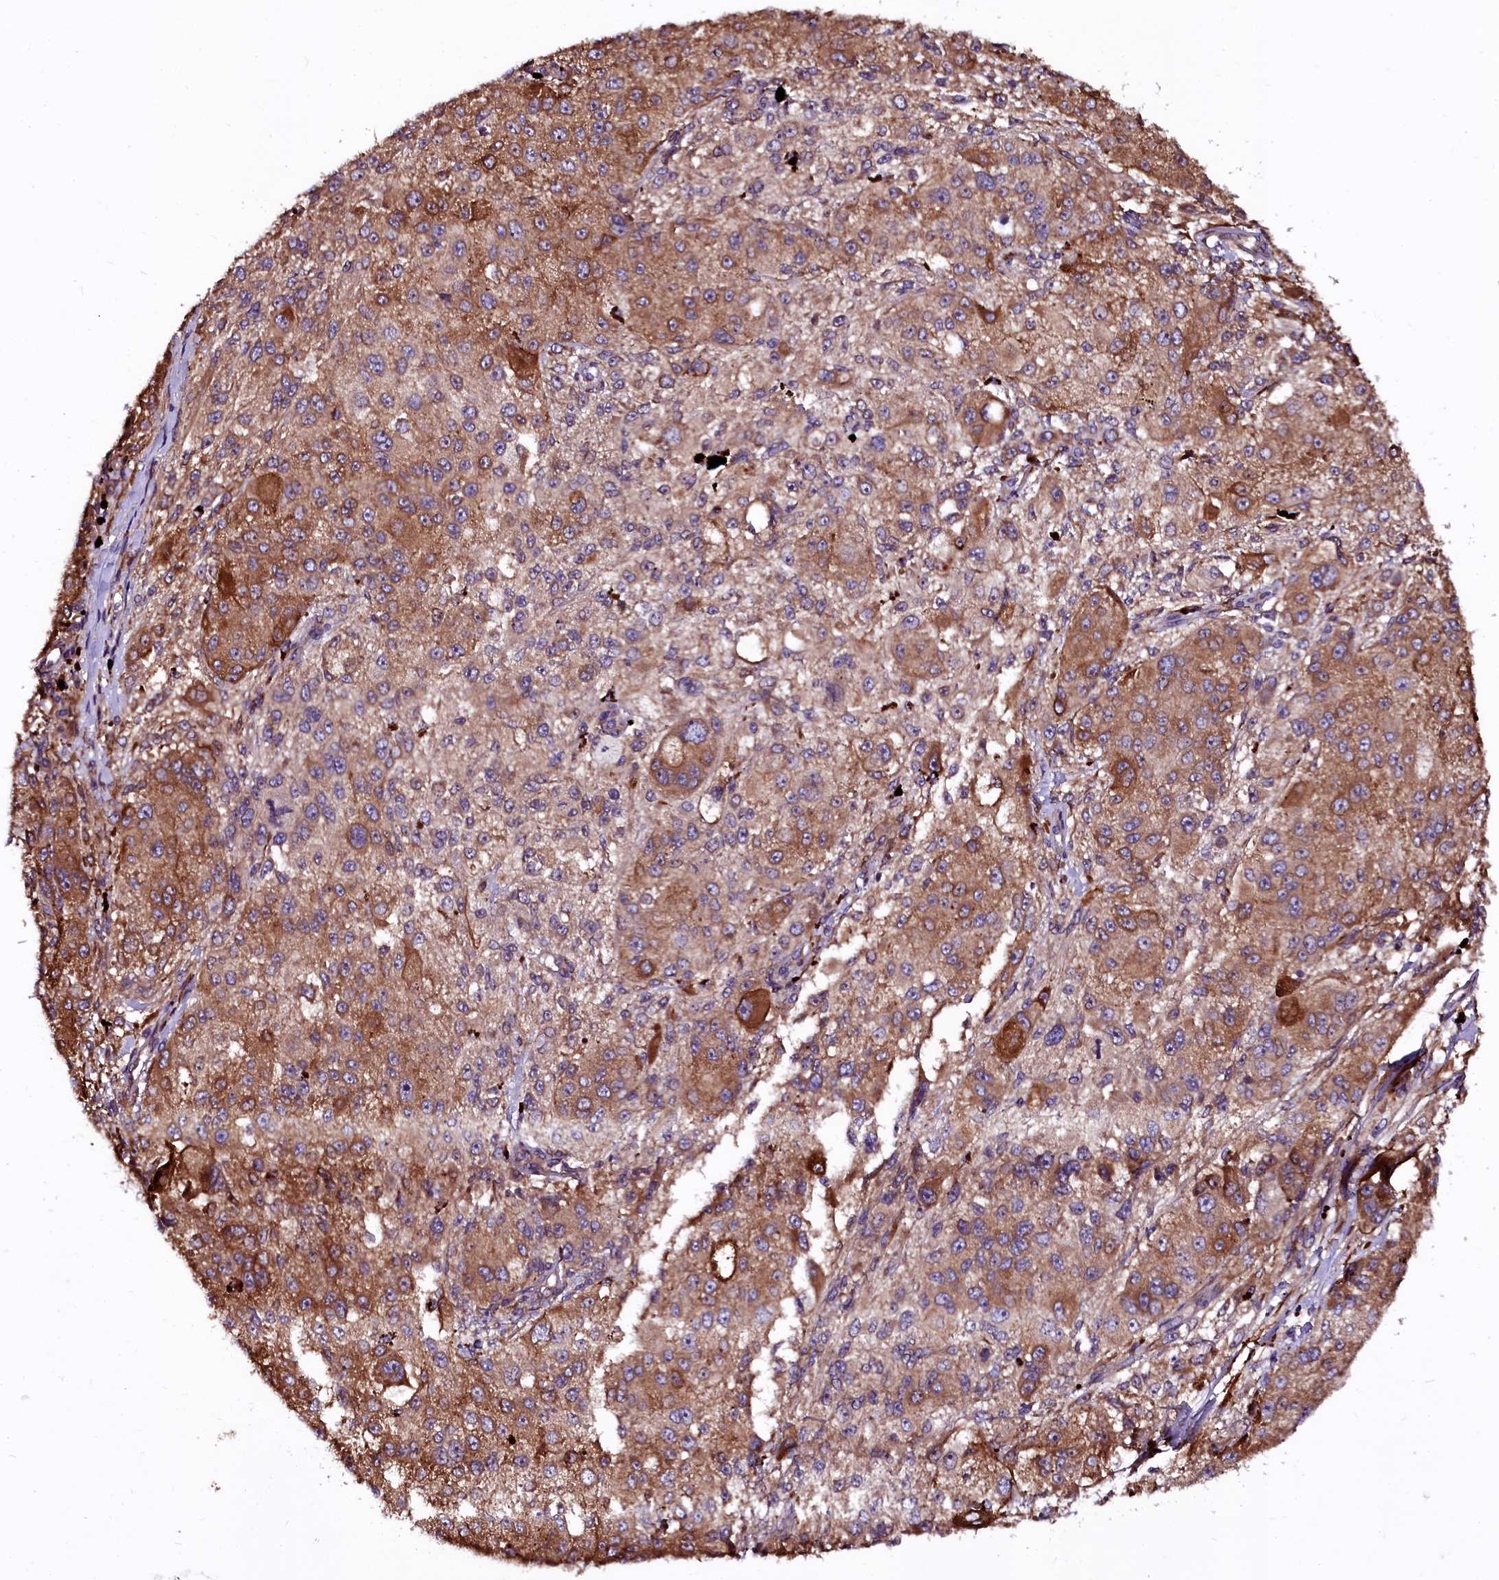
{"staining": {"intensity": "moderate", "quantity": ">75%", "location": "cytoplasmic/membranous"}, "tissue": "melanoma", "cell_type": "Tumor cells", "image_type": "cancer", "snomed": [{"axis": "morphology", "description": "Necrosis, NOS"}, {"axis": "morphology", "description": "Malignant melanoma, NOS"}, {"axis": "topography", "description": "Skin"}], "caption": "Protein staining displays moderate cytoplasmic/membranous positivity in about >75% of tumor cells in melanoma.", "gene": "N4BP1", "patient": {"sex": "female", "age": 87}}